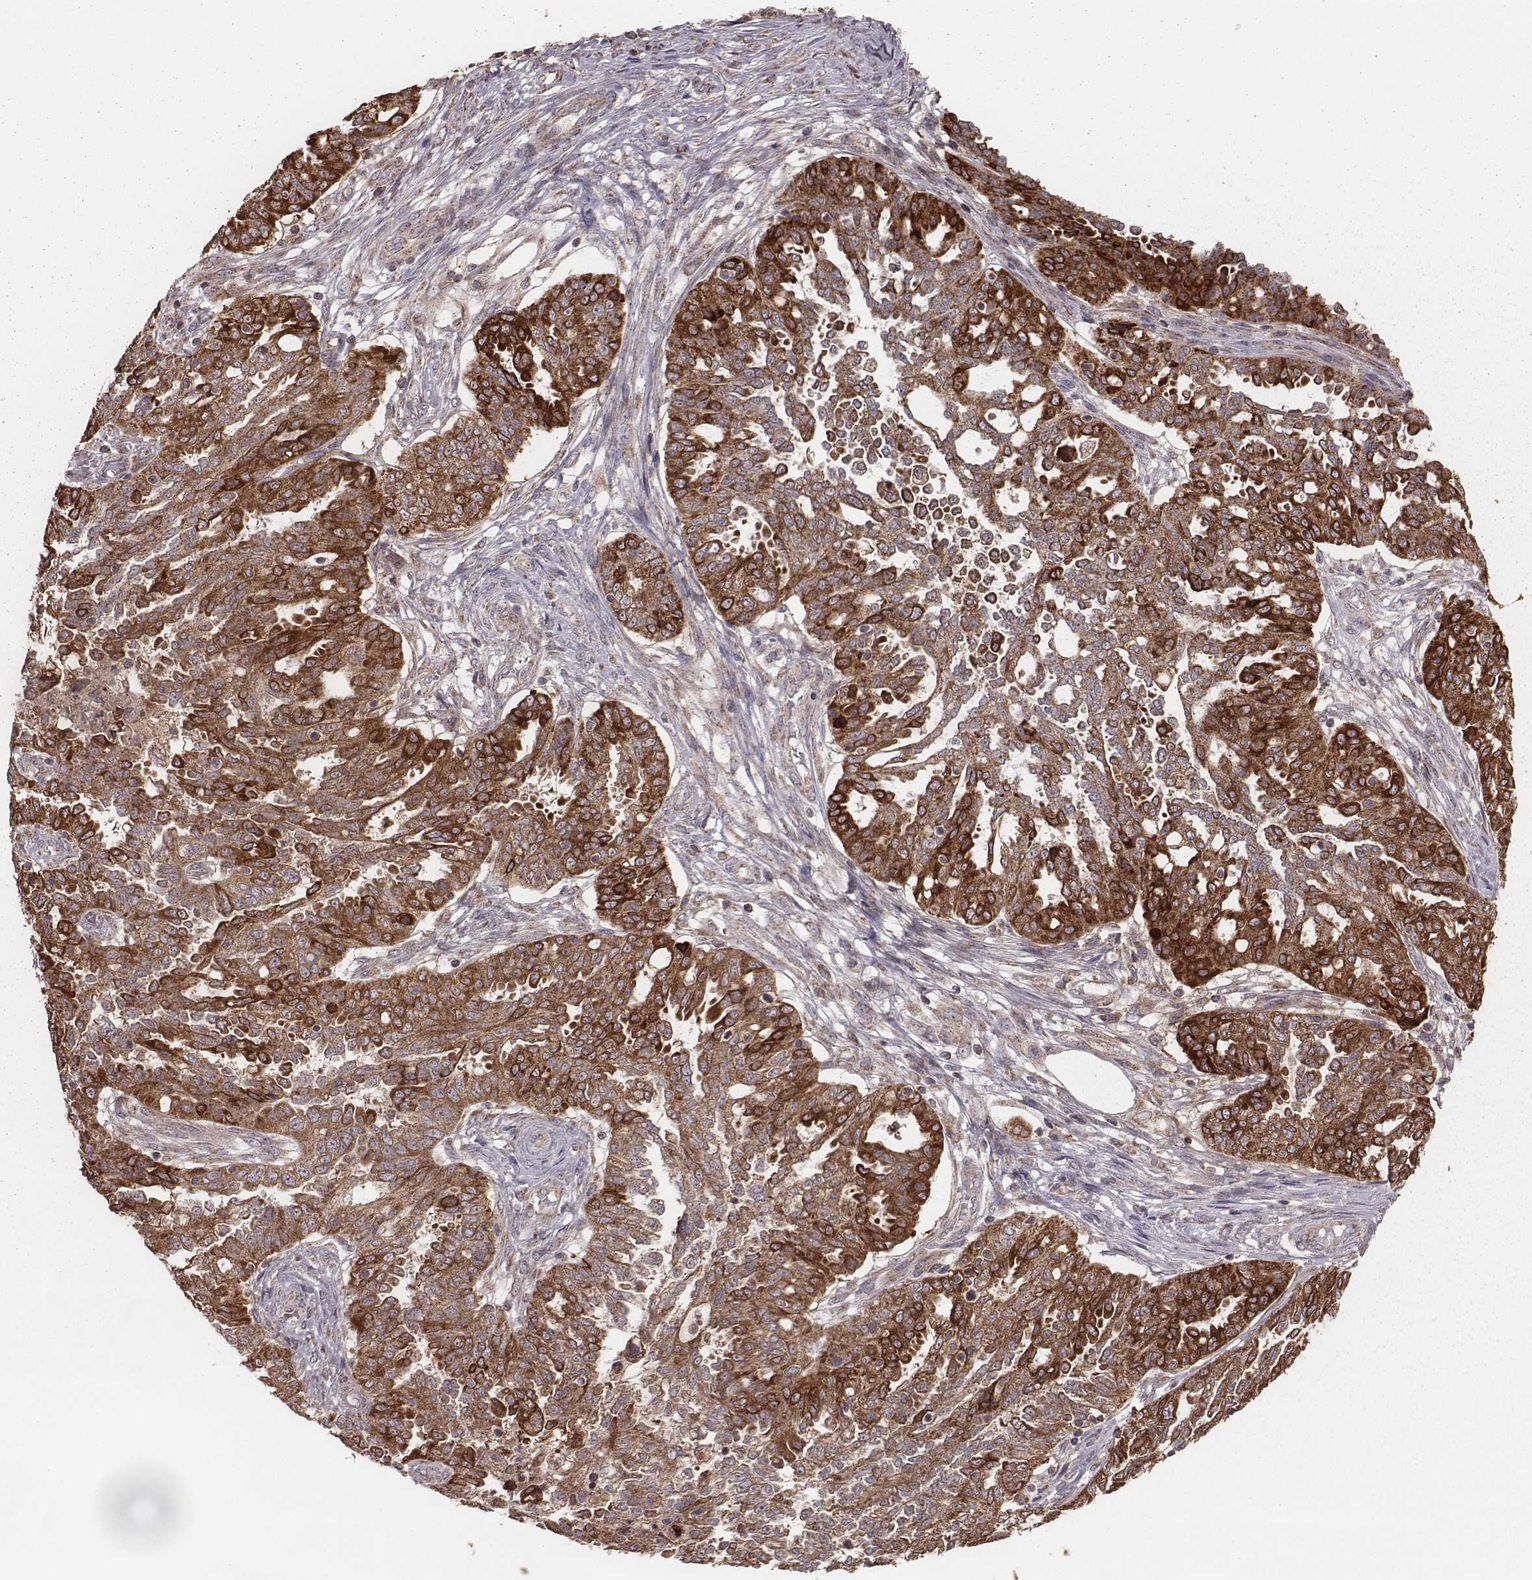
{"staining": {"intensity": "strong", "quantity": ">75%", "location": "cytoplasmic/membranous"}, "tissue": "ovarian cancer", "cell_type": "Tumor cells", "image_type": "cancer", "snomed": [{"axis": "morphology", "description": "Cystadenocarcinoma, serous, NOS"}, {"axis": "topography", "description": "Ovary"}], "caption": "An IHC photomicrograph of tumor tissue is shown. Protein staining in brown highlights strong cytoplasmic/membranous positivity in ovarian cancer within tumor cells.", "gene": "PDCD2L", "patient": {"sex": "female", "age": 67}}